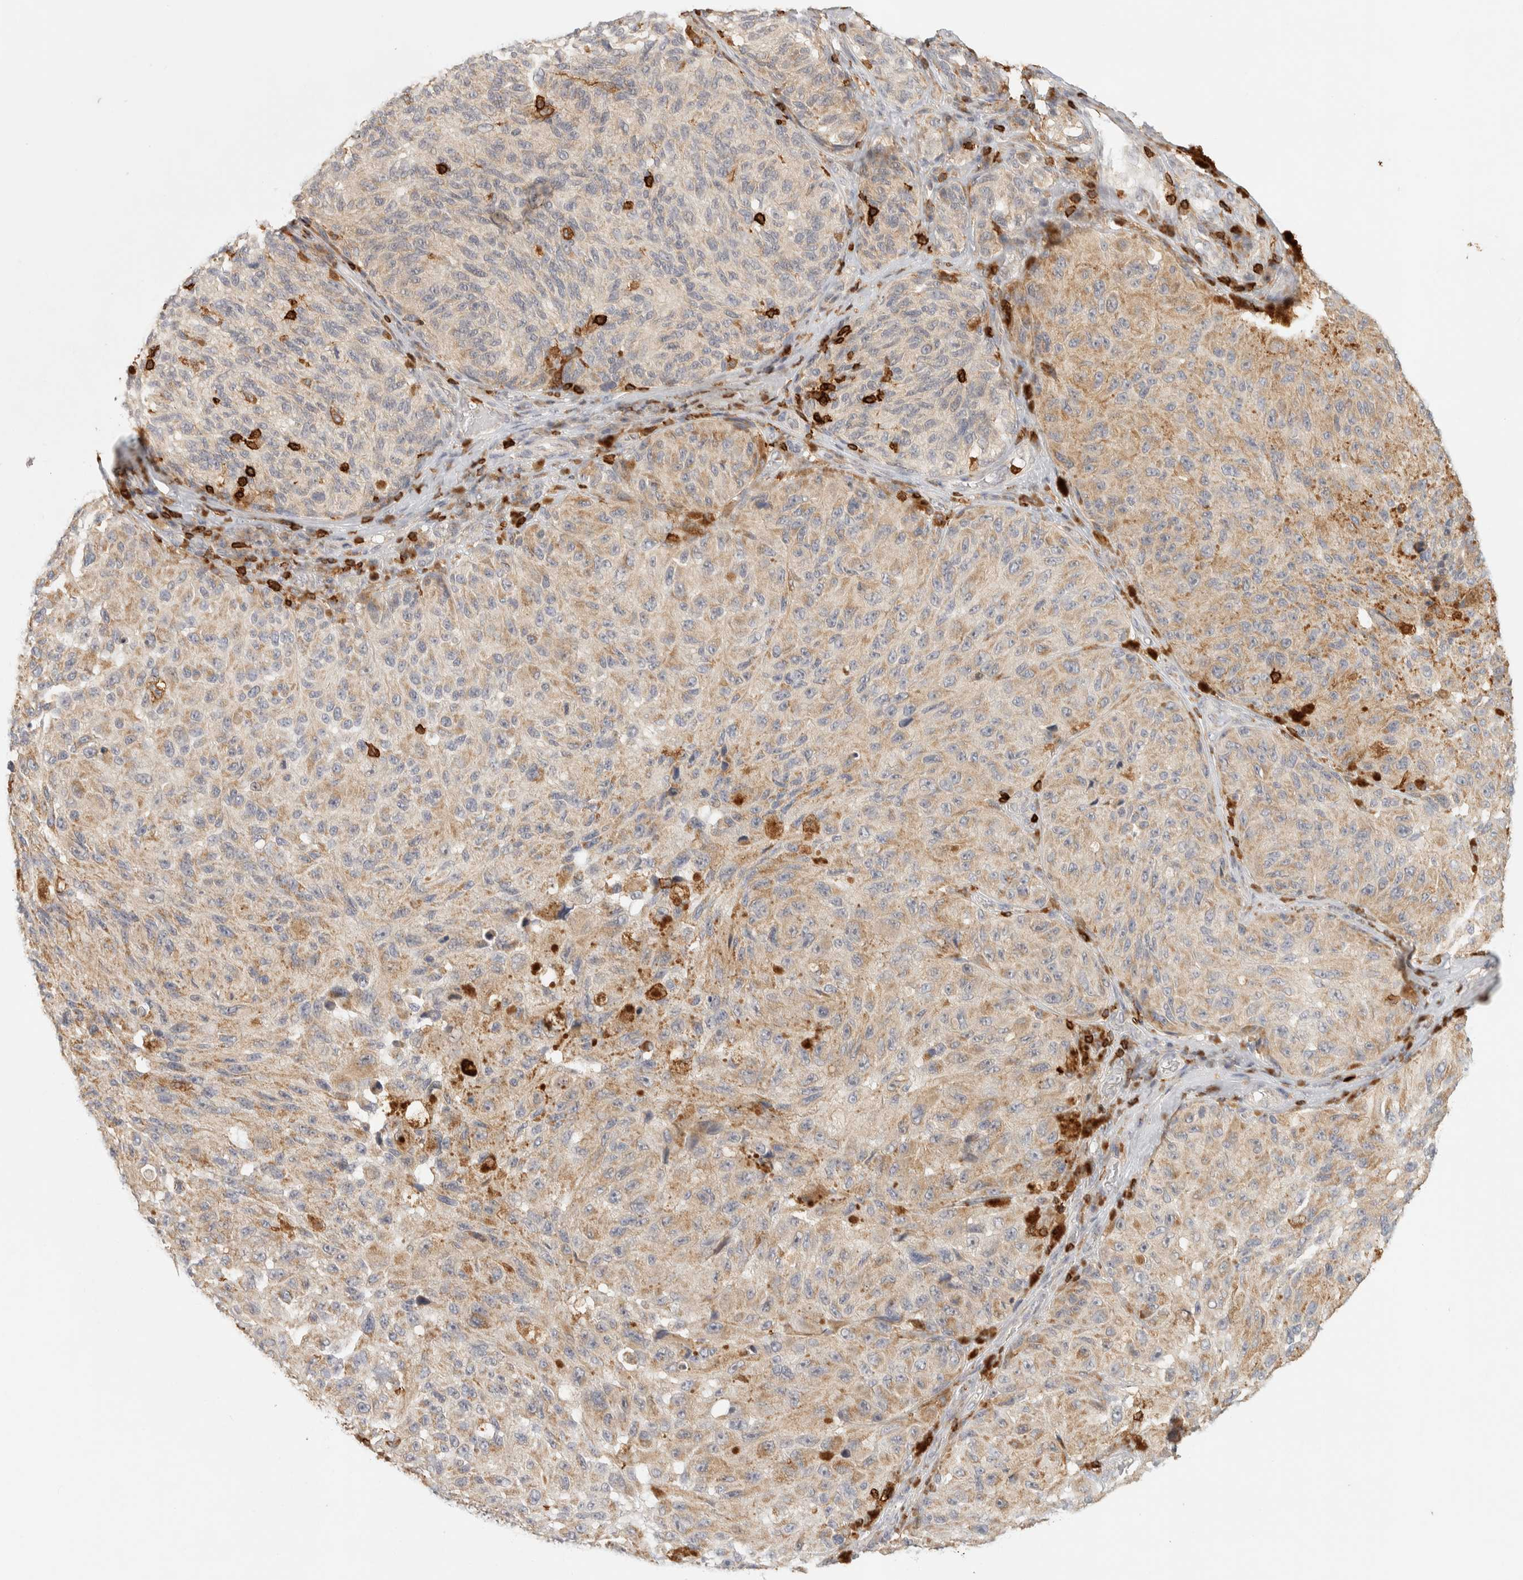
{"staining": {"intensity": "weak", "quantity": ">75%", "location": "cytoplasmic/membranous"}, "tissue": "melanoma", "cell_type": "Tumor cells", "image_type": "cancer", "snomed": [{"axis": "morphology", "description": "Malignant melanoma, NOS"}, {"axis": "topography", "description": "Skin"}], "caption": "A high-resolution histopathology image shows IHC staining of malignant melanoma, which shows weak cytoplasmic/membranous staining in approximately >75% of tumor cells.", "gene": "RUNDC1", "patient": {"sex": "female", "age": 73}}